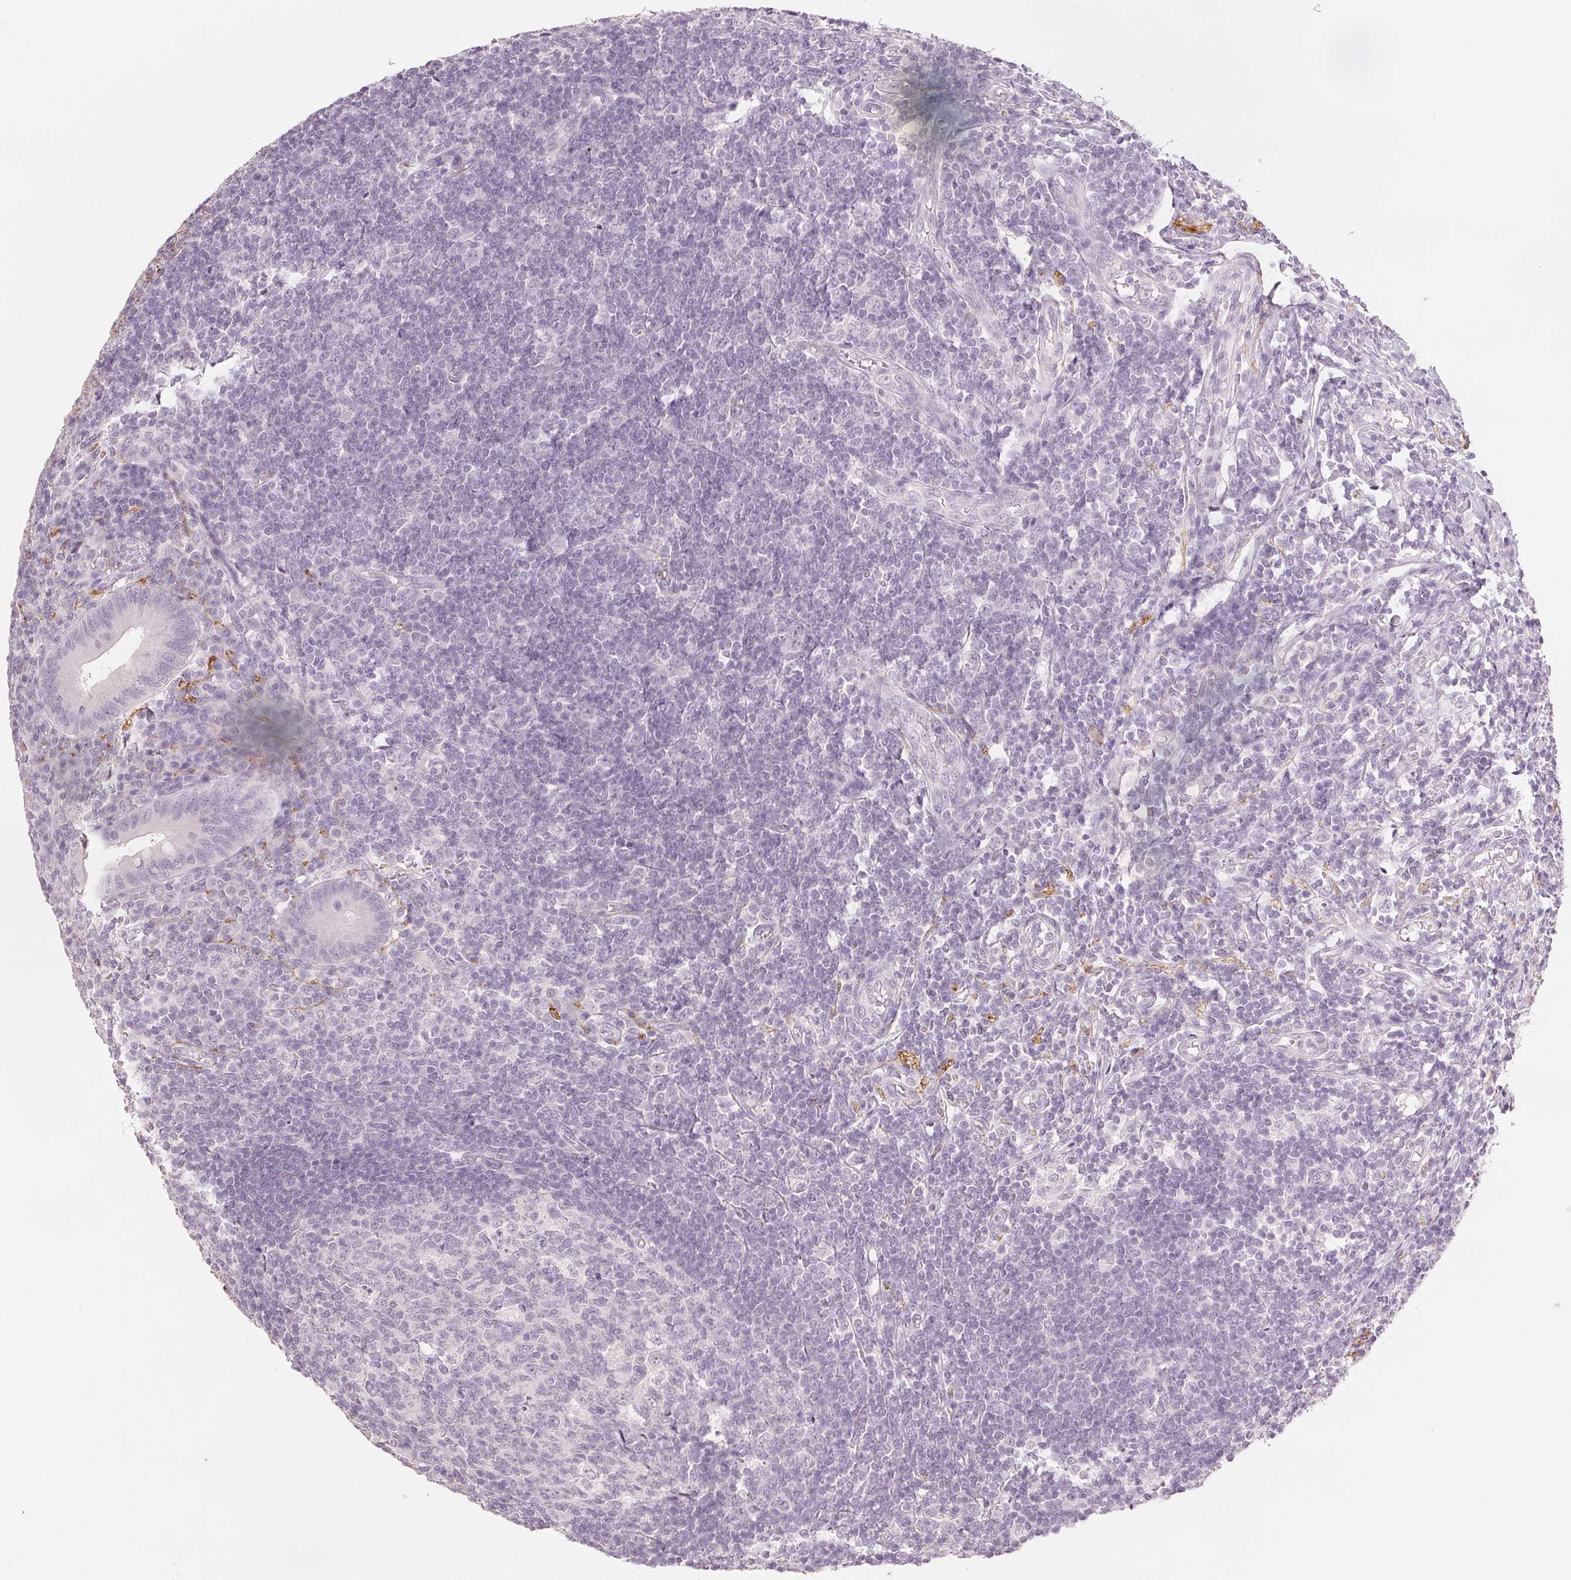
{"staining": {"intensity": "strong", "quantity": "<25%", "location": "cytoplasmic/membranous,nuclear"}, "tissue": "appendix", "cell_type": "Glandular cells", "image_type": "normal", "snomed": [{"axis": "morphology", "description": "Normal tissue, NOS"}, {"axis": "topography", "description": "Appendix"}], "caption": "Unremarkable appendix was stained to show a protein in brown. There is medium levels of strong cytoplasmic/membranous,nuclear staining in about <25% of glandular cells. Immunohistochemistry (ihc) stains the protein of interest in brown and the nuclei are stained blue.", "gene": "SCGN", "patient": {"sex": "male", "age": 18}}